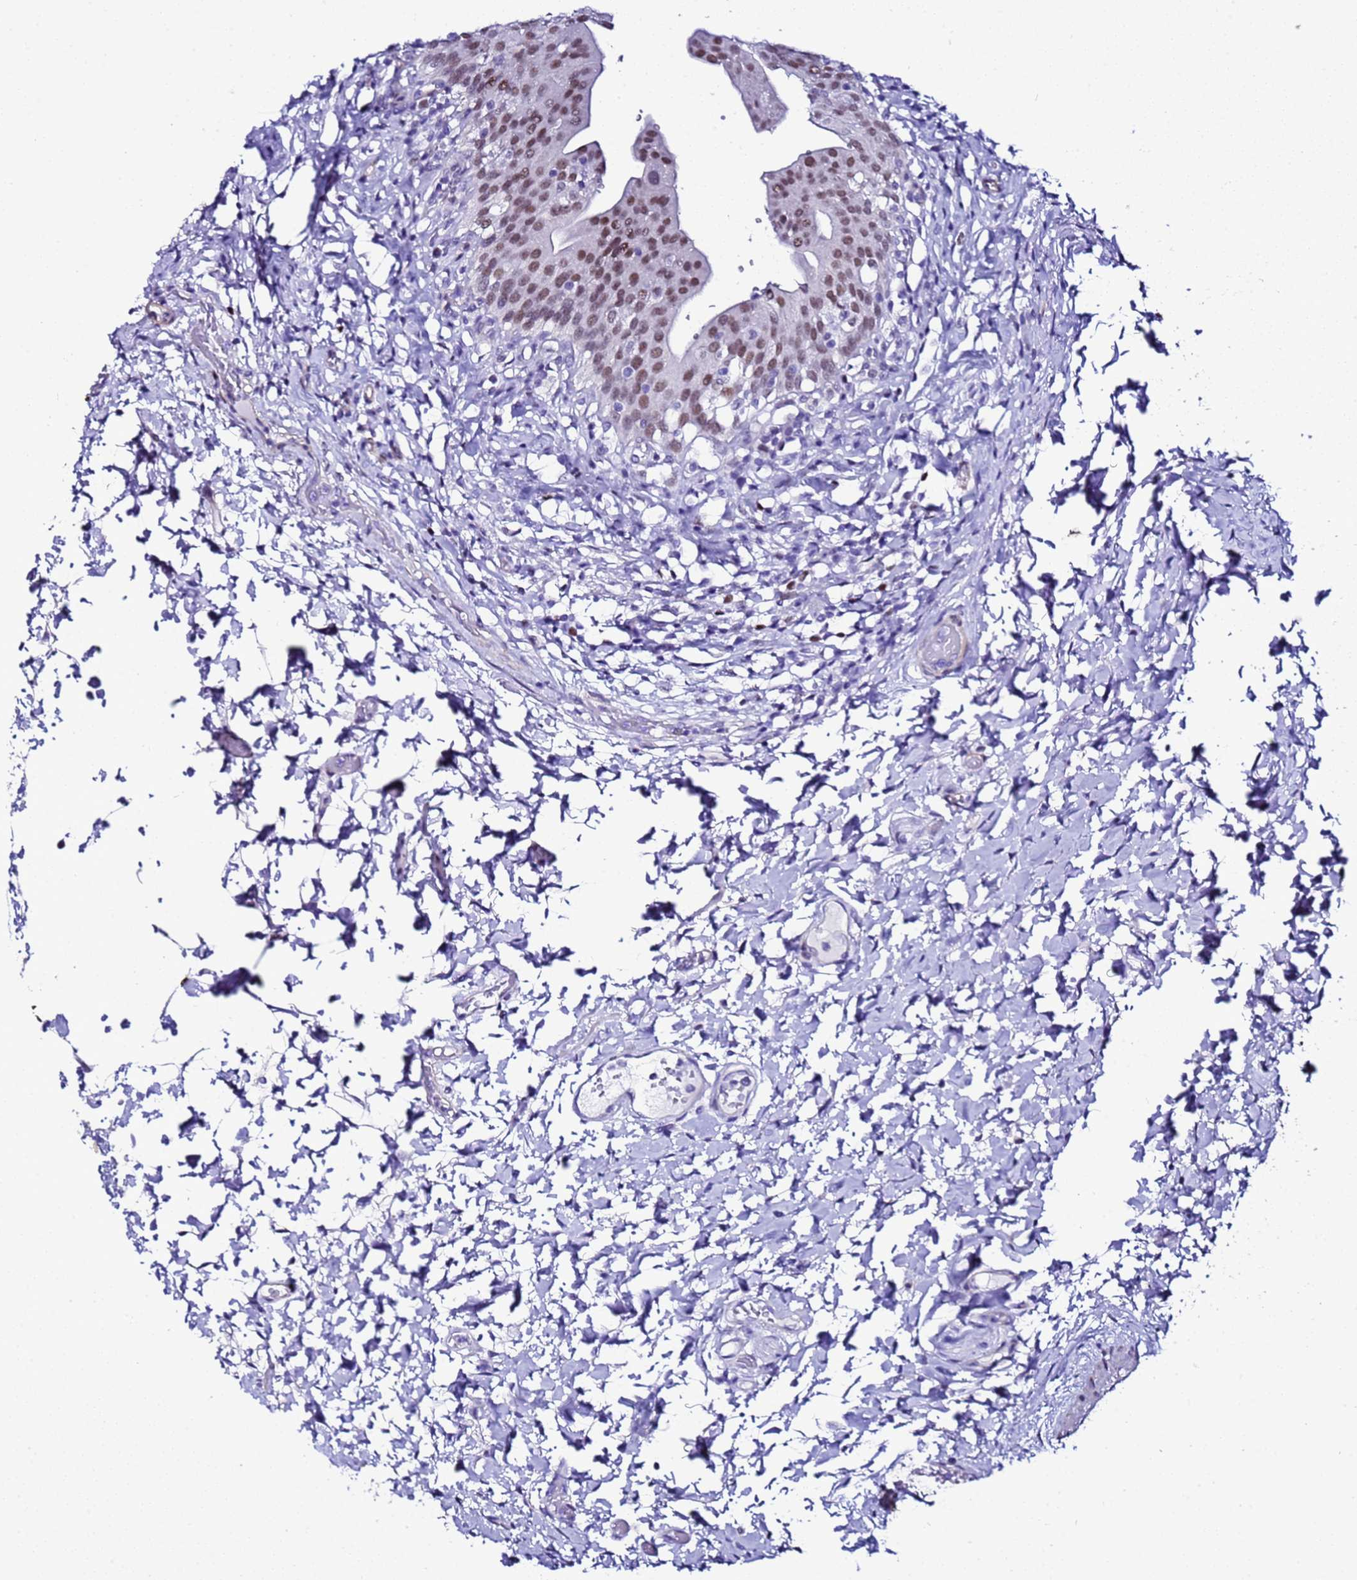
{"staining": {"intensity": "moderate", "quantity": ">75%", "location": "nuclear"}, "tissue": "urinary bladder", "cell_type": "Urothelial cells", "image_type": "normal", "snomed": [{"axis": "morphology", "description": "Normal tissue, NOS"}, {"axis": "morphology", "description": "Inflammation, NOS"}, {"axis": "topography", "description": "Urinary bladder"}], "caption": "This histopathology image demonstrates immunohistochemistry (IHC) staining of benign human urinary bladder, with medium moderate nuclear expression in about >75% of urothelial cells.", "gene": "BCL7A", "patient": {"sex": "male", "age": 64}}